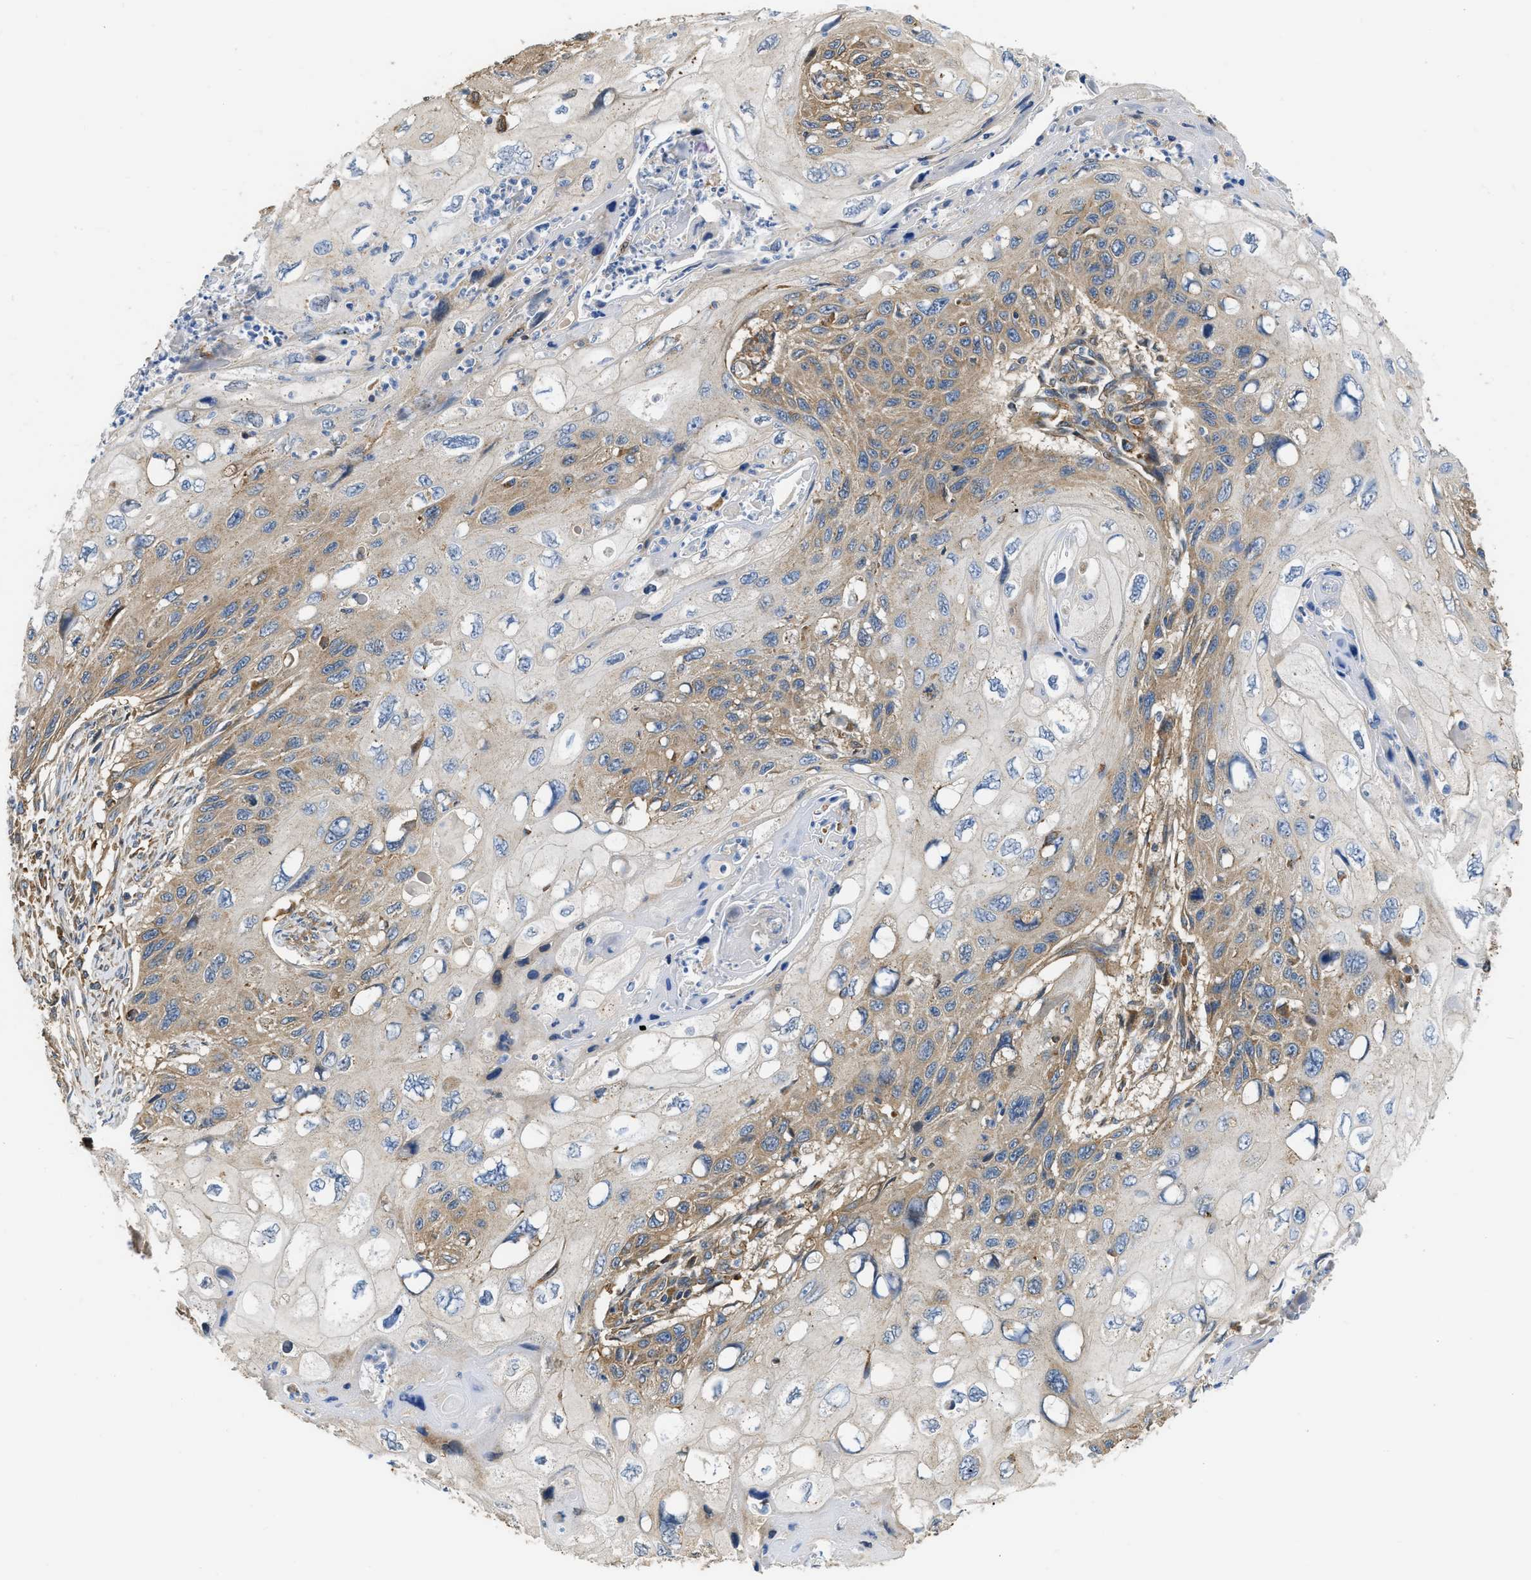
{"staining": {"intensity": "moderate", "quantity": "25%-75%", "location": "cytoplasmic/membranous"}, "tissue": "cervical cancer", "cell_type": "Tumor cells", "image_type": "cancer", "snomed": [{"axis": "morphology", "description": "Squamous cell carcinoma, NOS"}, {"axis": "topography", "description": "Cervix"}], "caption": "The photomicrograph exhibits immunohistochemical staining of cervical cancer. There is moderate cytoplasmic/membranous positivity is seen in approximately 25%-75% of tumor cells.", "gene": "FLNB", "patient": {"sex": "female", "age": 70}}